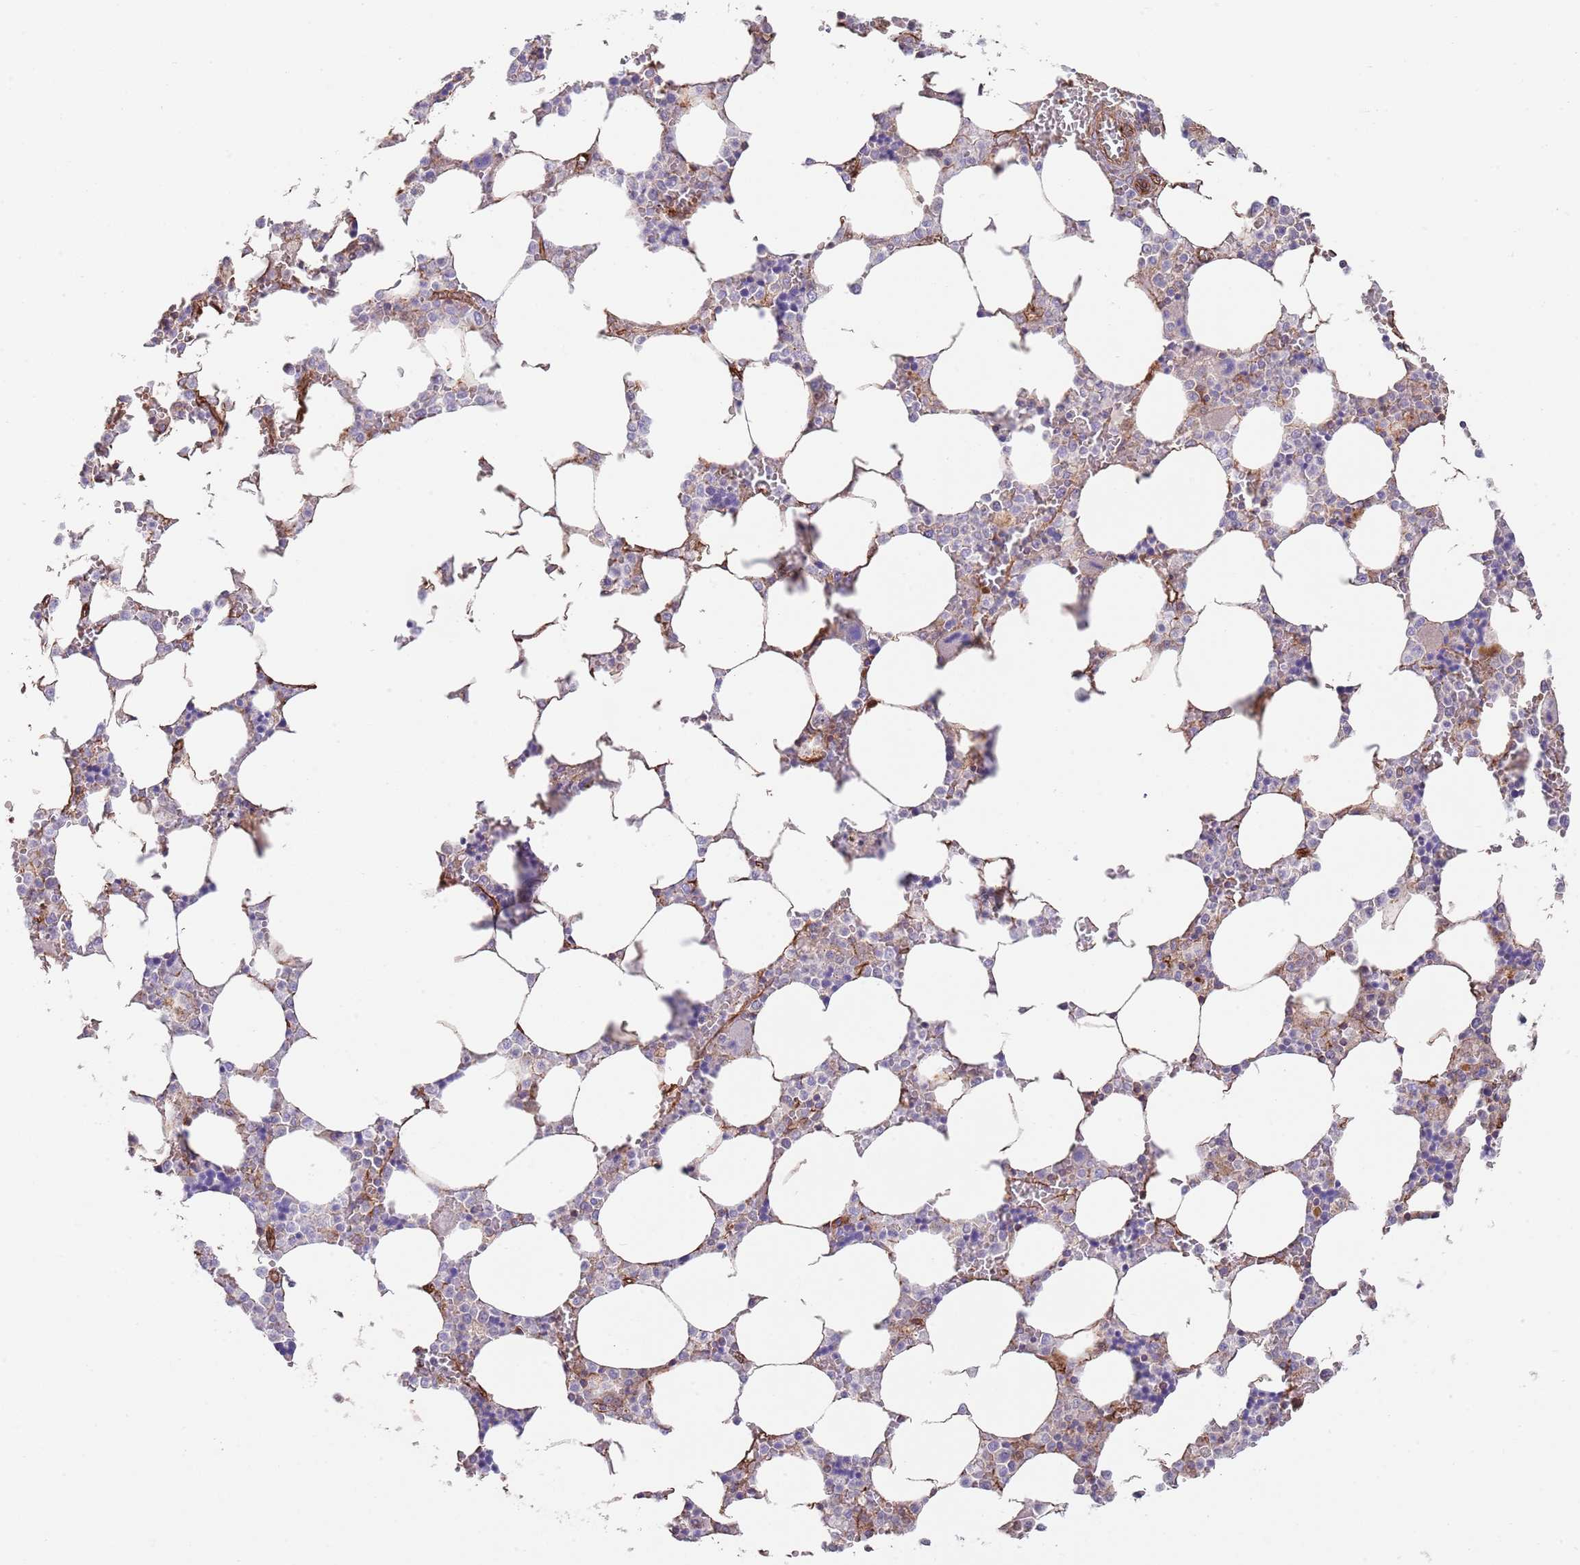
{"staining": {"intensity": "moderate", "quantity": "25%-75%", "location": "cytoplasmic/membranous"}, "tissue": "bone marrow", "cell_type": "Hematopoietic cells", "image_type": "normal", "snomed": [{"axis": "morphology", "description": "Normal tissue, NOS"}, {"axis": "topography", "description": "Bone marrow"}], "caption": "Immunohistochemical staining of normal bone marrow shows 25%-75% levels of moderate cytoplasmic/membranous protein staining in about 25%-75% of hematopoietic cells.", "gene": "BPNT1", "patient": {"sex": "male", "age": 64}}